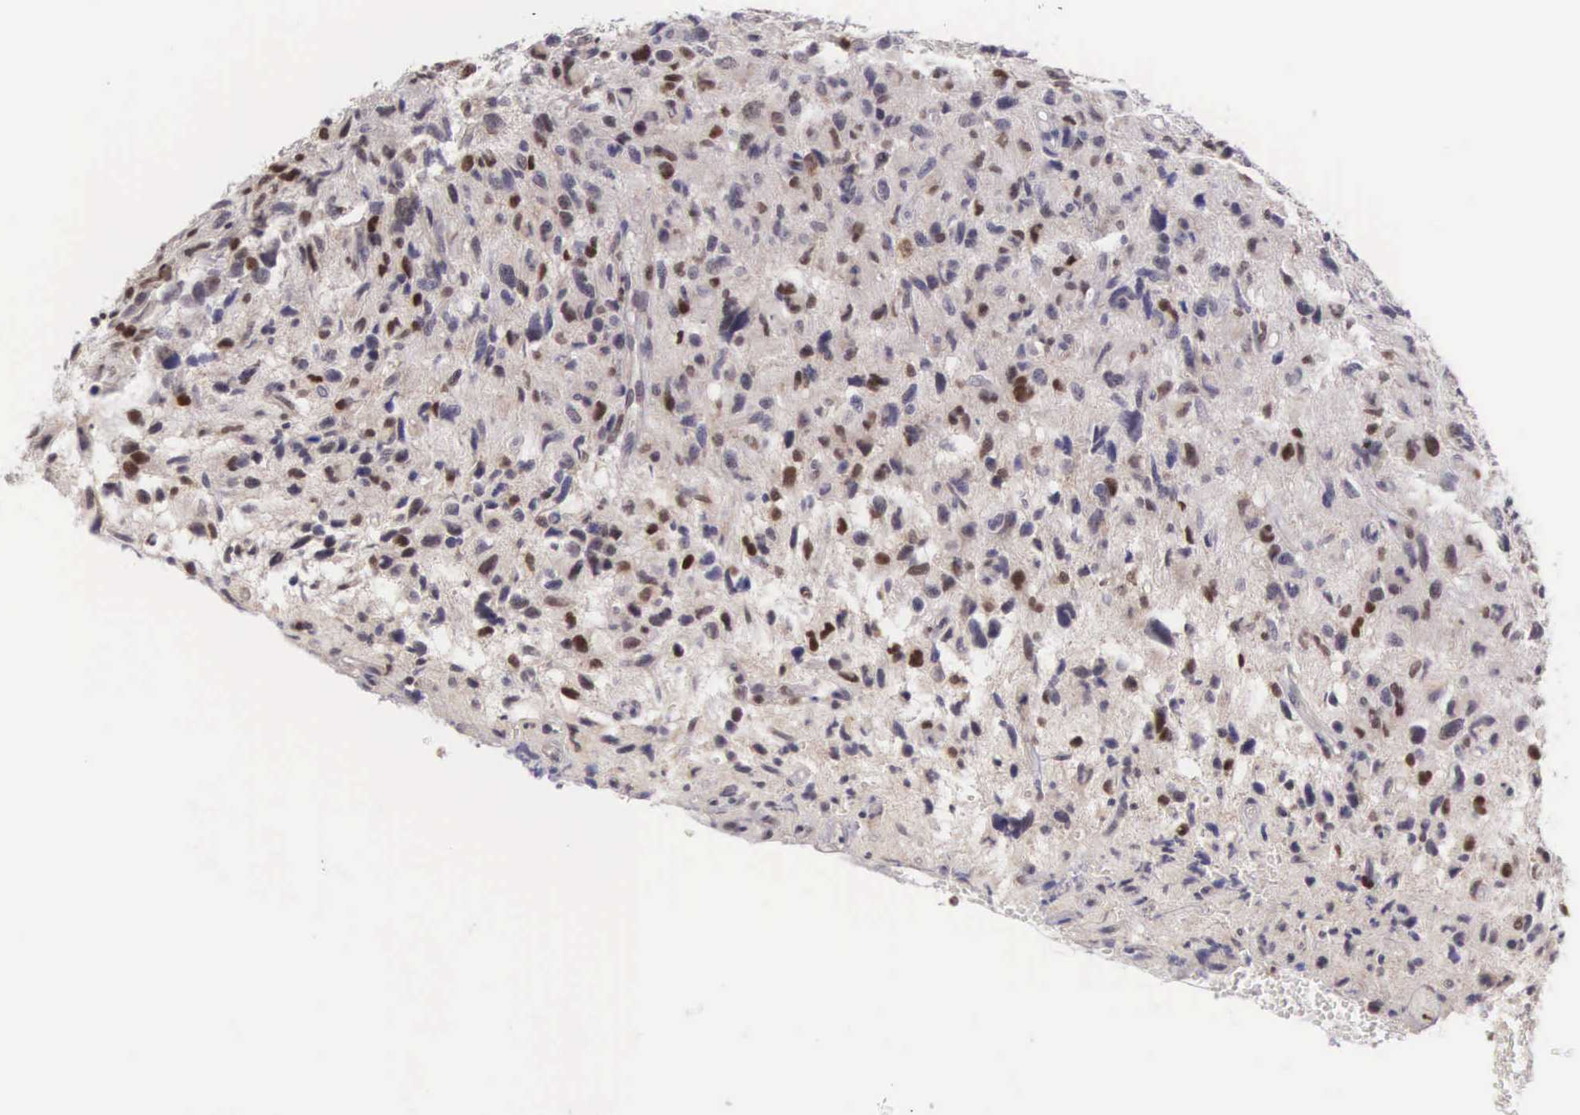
{"staining": {"intensity": "weak", "quantity": "25%-75%", "location": "nuclear"}, "tissue": "glioma", "cell_type": "Tumor cells", "image_type": "cancer", "snomed": [{"axis": "morphology", "description": "Glioma, malignant, High grade"}, {"axis": "topography", "description": "Brain"}], "caption": "Protein staining of malignant glioma (high-grade) tissue demonstrates weak nuclear staining in about 25%-75% of tumor cells.", "gene": "GRK3", "patient": {"sex": "female", "age": 60}}